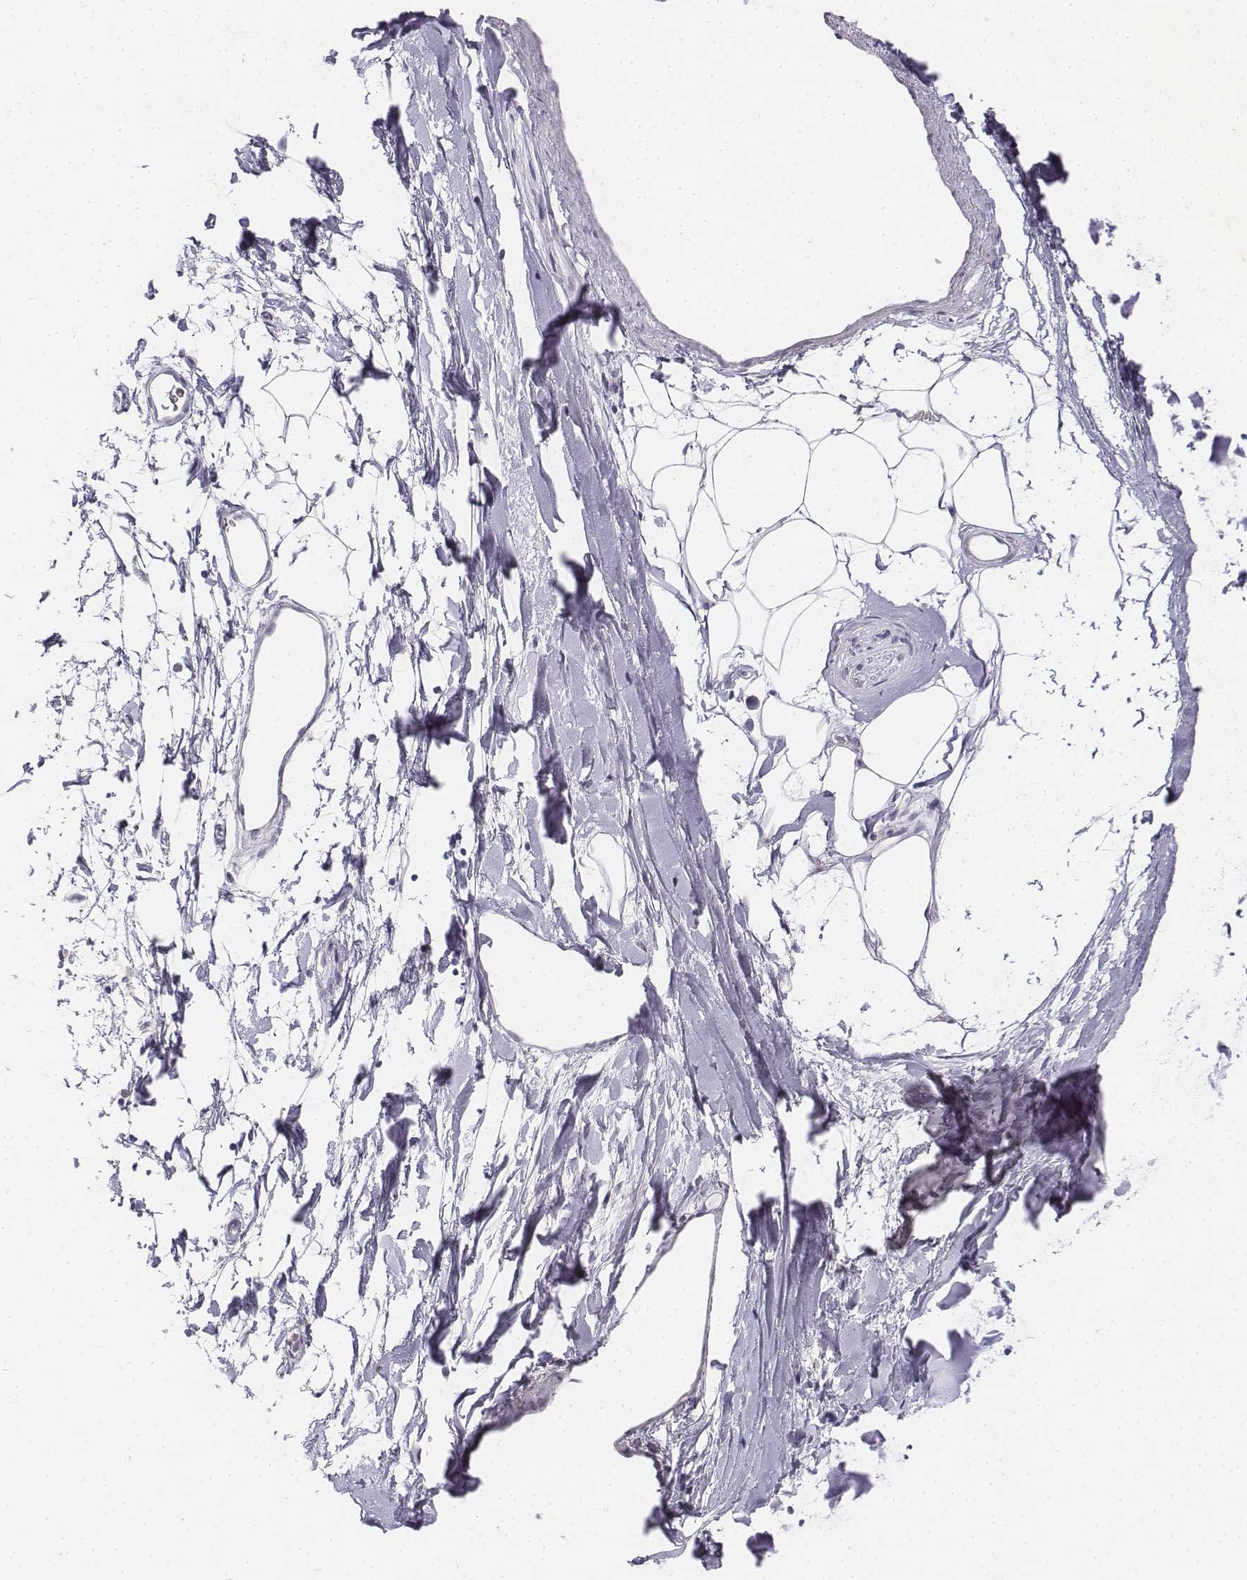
{"staining": {"intensity": "negative", "quantity": "none", "location": "none"}, "tissue": "adipose tissue", "cell_type": "Adipocytes", "image_type": "normal", "snomed": [{"axis": "morphology", "description": "Normal tissue, NOS"}, {"axis": "topography", "description": "Cartilage tissue"}, {"axis": "topography", "description": "Bronchus"}], "caption": "Immunohistochemical staining of normal adipose tissue displays no significant staining in adipocytes.", "gene": "UCN2", "patient": {"sex": "male", "age": 58}}